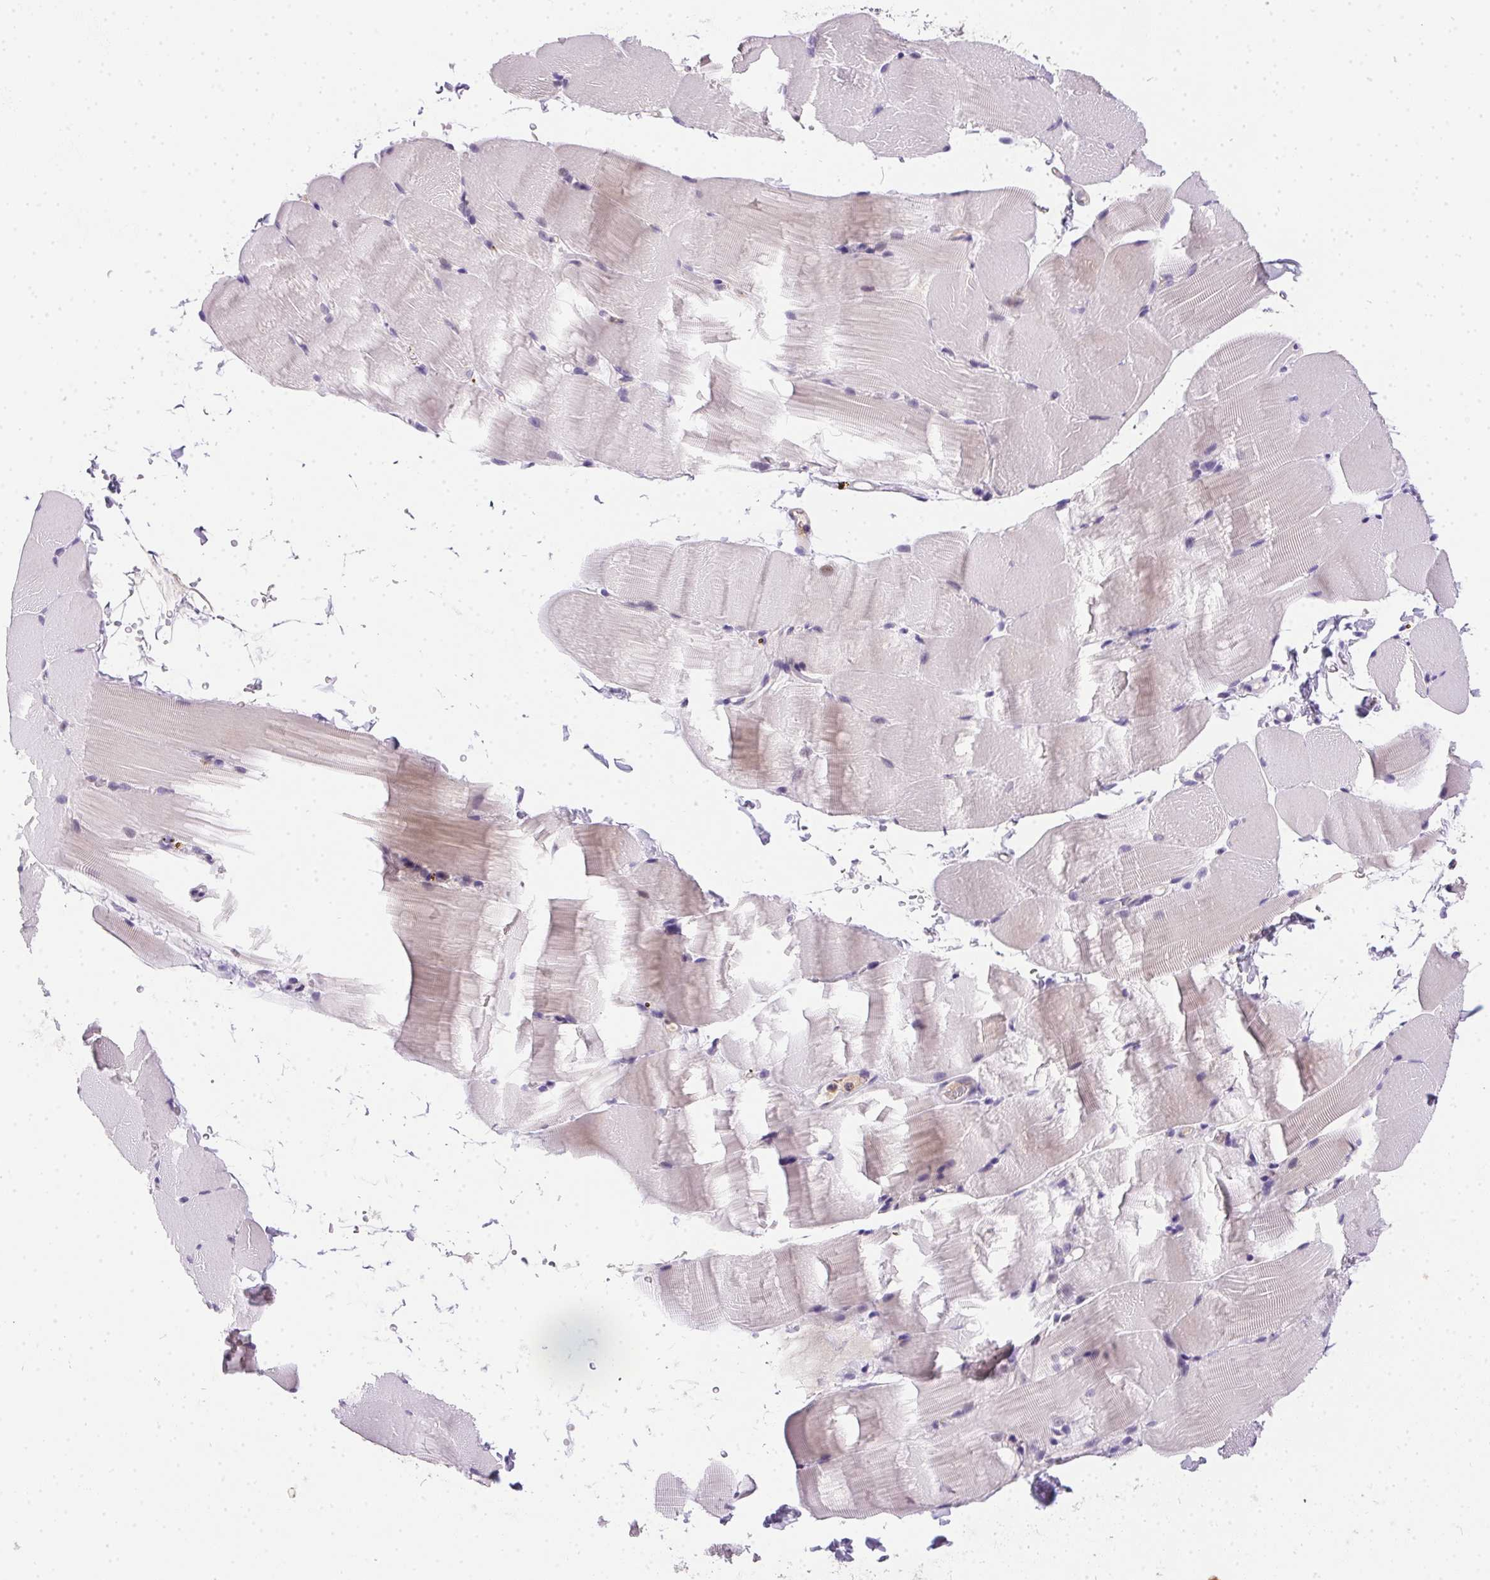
{"staining": {"intensity": "weak", "quantity": "<25%", "location": "cytoplasmic/membranous"}, "tissue": "skeletal muscle", "cell_type": "Myocytes", "image_type": "normal", "snomed": [{"axis": "morphology", "description": "Normal tissue, NOS"}, {"axis": "topography", "description": "Skeletal muscle"}], "caption": "There is no significant staining in myocytes of skeletal muscle. (Immunohistochemistry, brightfield microscopy, high magnification).", "gene": "SSTR4", "patient": {"sex": "female", "age": 37}}